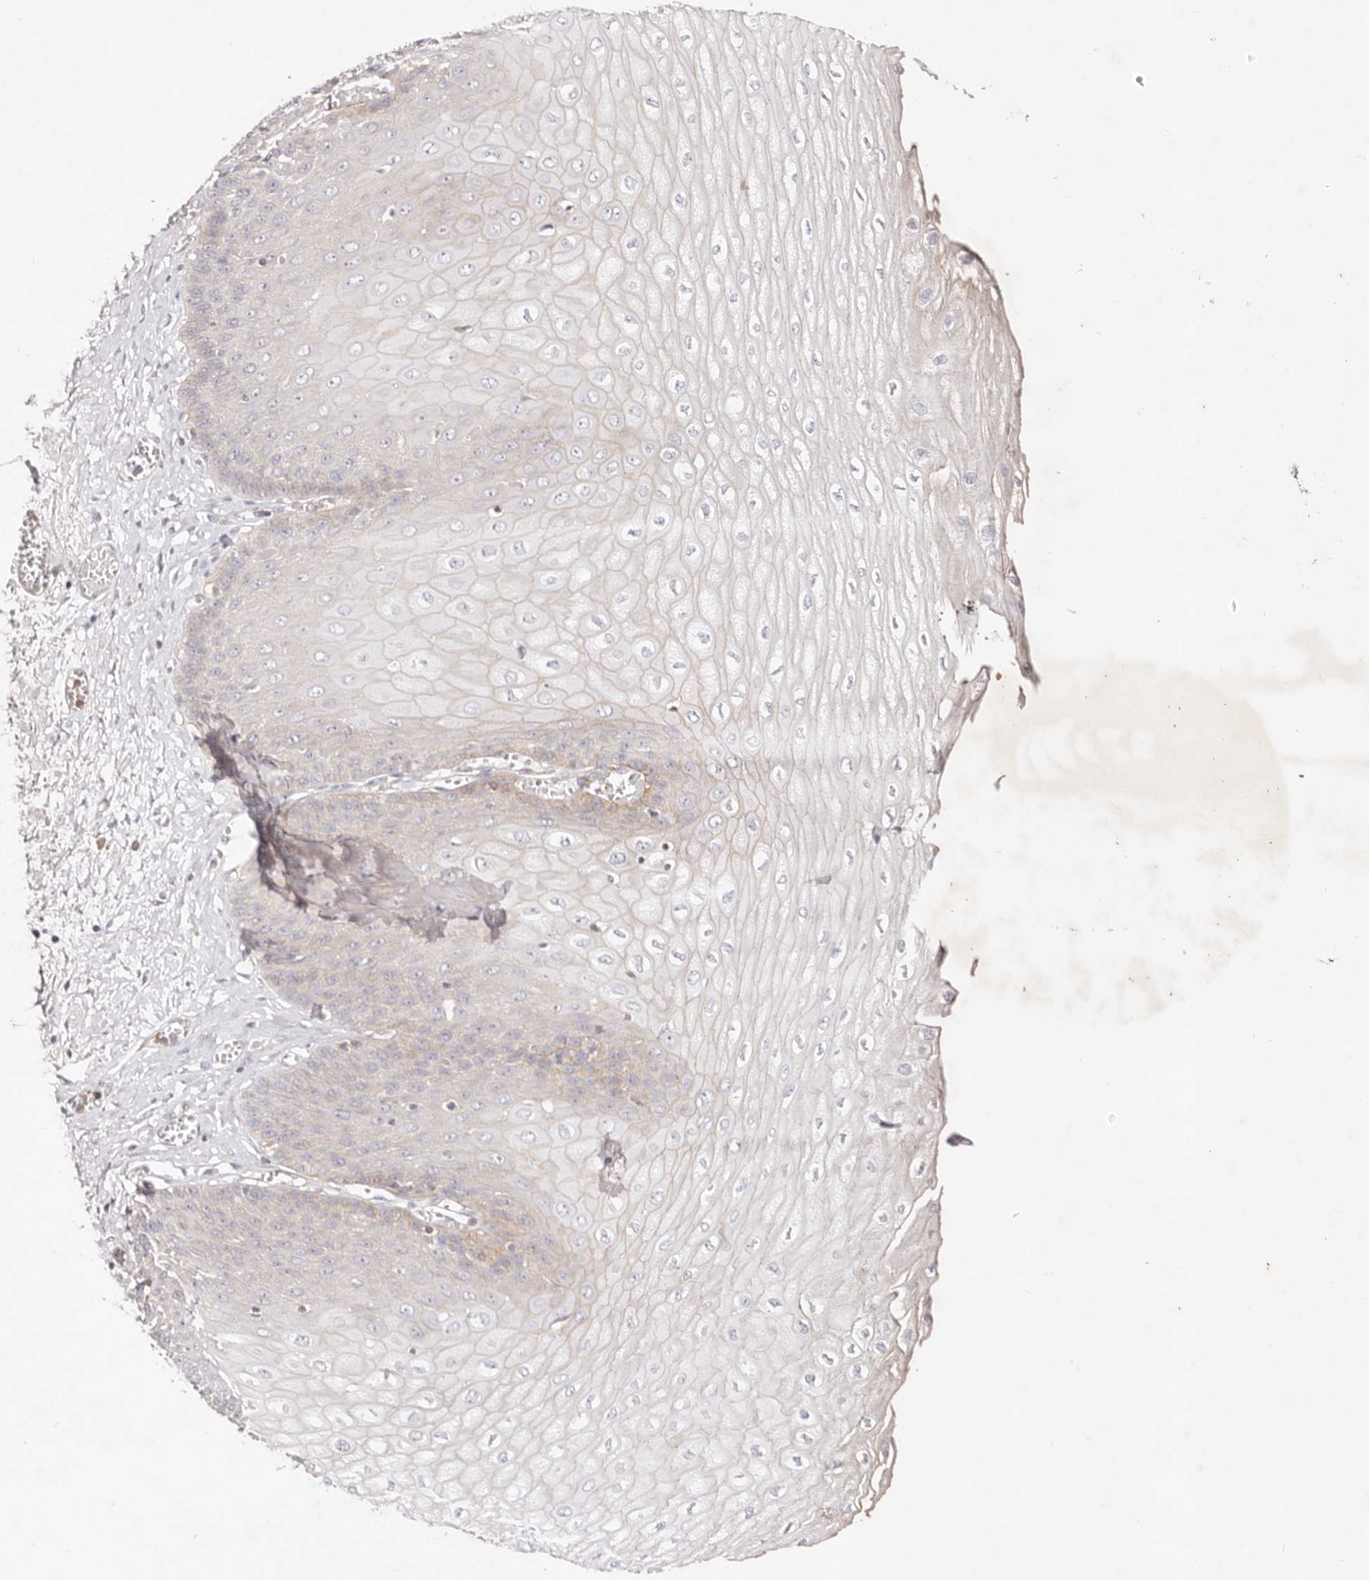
{"staining": {"intensity": "weak", "quantity": "<25%", "location": "cytoplasmic/membranous"}, "tissue": "esophagus", "cell_type": "Squamous epithelial cells", "image_type": "normal", "snomed": [{"axis": "morphology", "description": "Normal tissue, NOS"}, {"axis": "topography", "description": "Esophagus"}], "caption": "There is no significant positivity in squamous epithelial cells of esophagus.", "gene": "SLC35B2", "patient": {"sex": "male", "age": 60}}